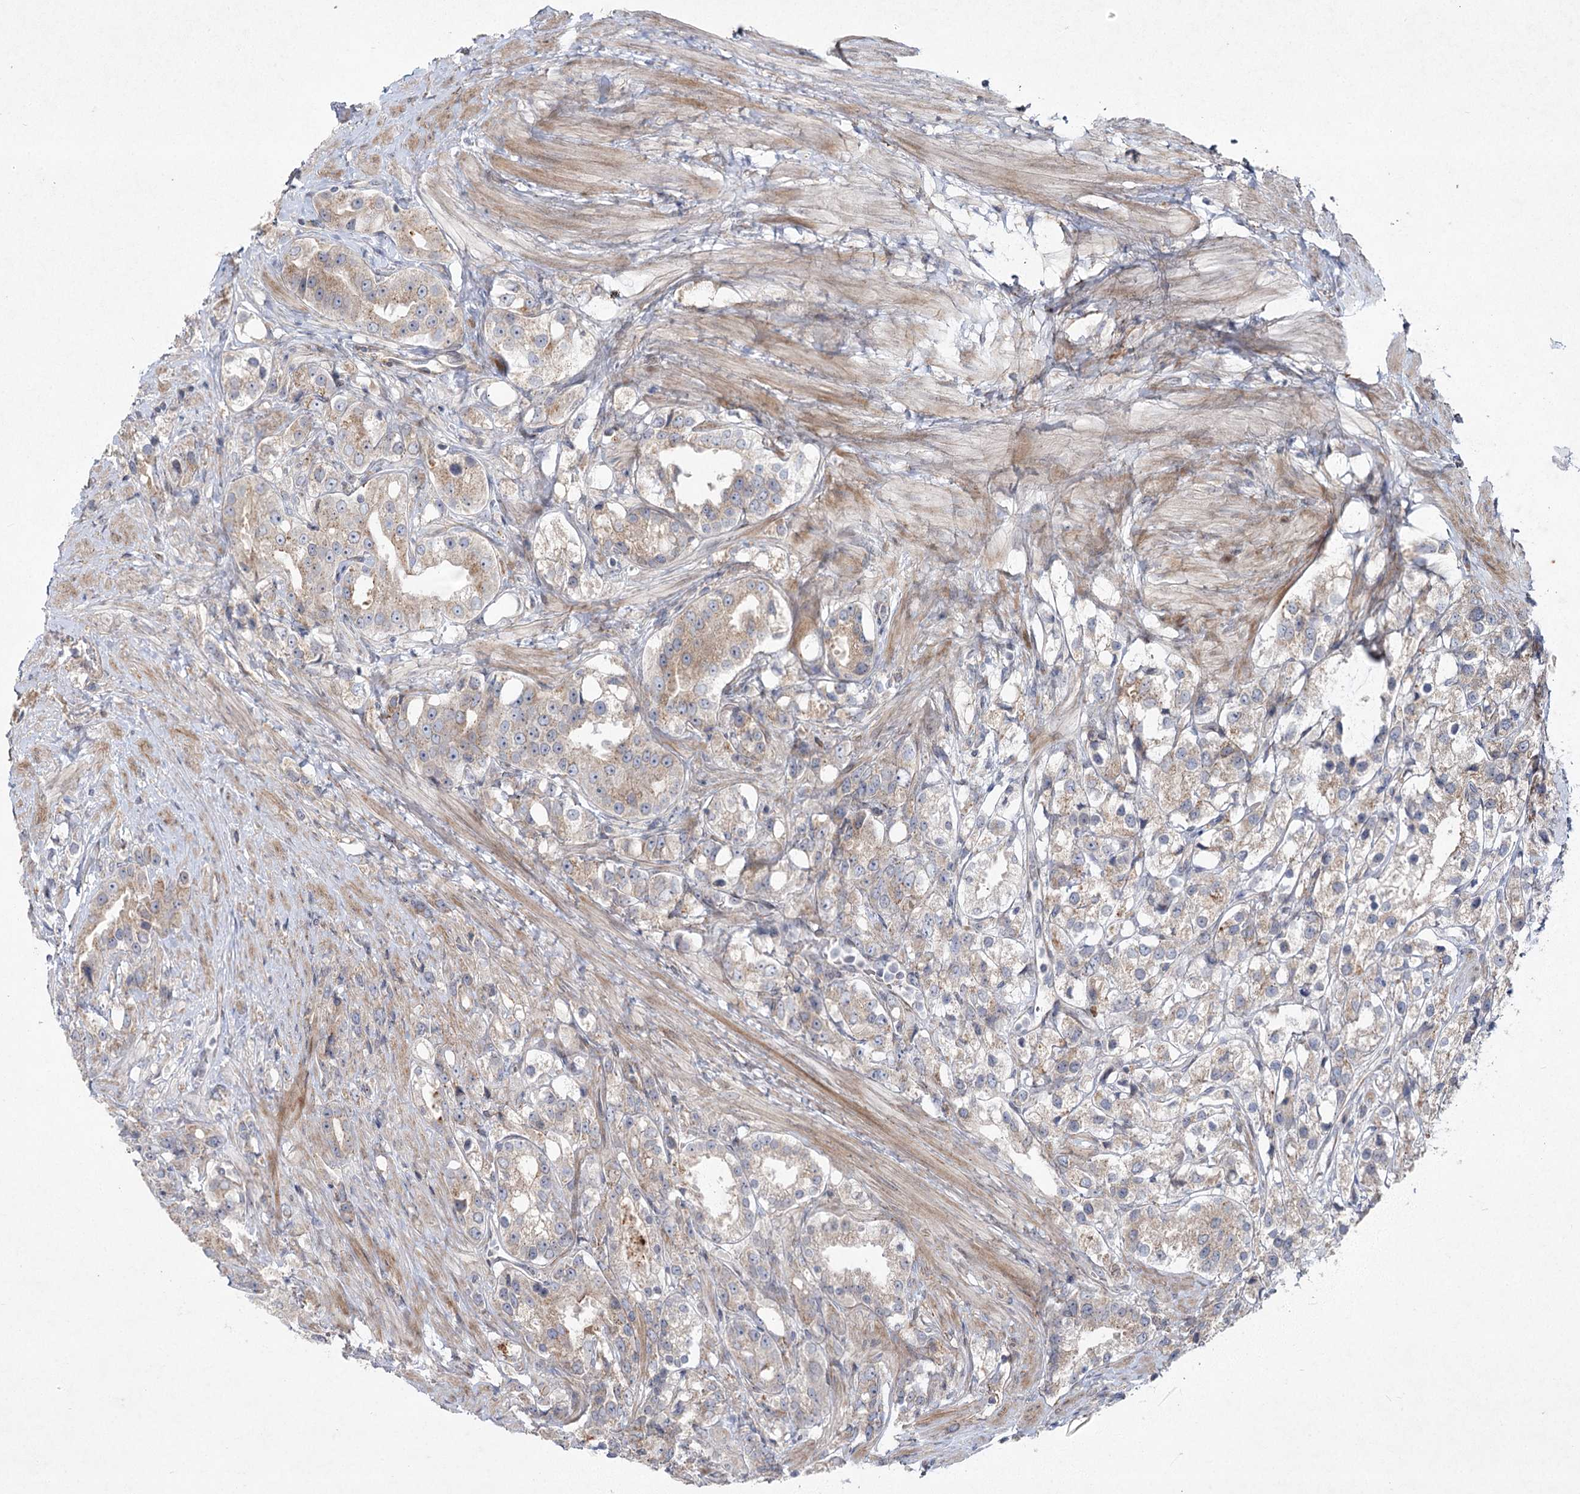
{"staining": {"intensity": "weak", "quantity": "25%-75%", "location": "cytoplasmic/membranous"}, "tissue": "prostate cancer", "cell_type": "Tumor cells", "image_type": "cancer", "snomed": [{"axis": "morphology", "description": "Adenocarcinoma, NOS"}, {"axis": "topography", "description": "Prostate"}], "caption": "Immunohistochemistry (IHC) (DAB (3,3'-diaminobenzidine)) staining of prostate cancer (adenocarcinoma) shows weak cytoplasmic/membranous protein expression in about 25%-75% of tumor cells. The staining was performed using DAB, with brown indicating positive protein expression. Nuclei are stained blue with hematoxylin.", "gene": "SH3BP5L", "patient": {"sex": "male", "age": 79}}